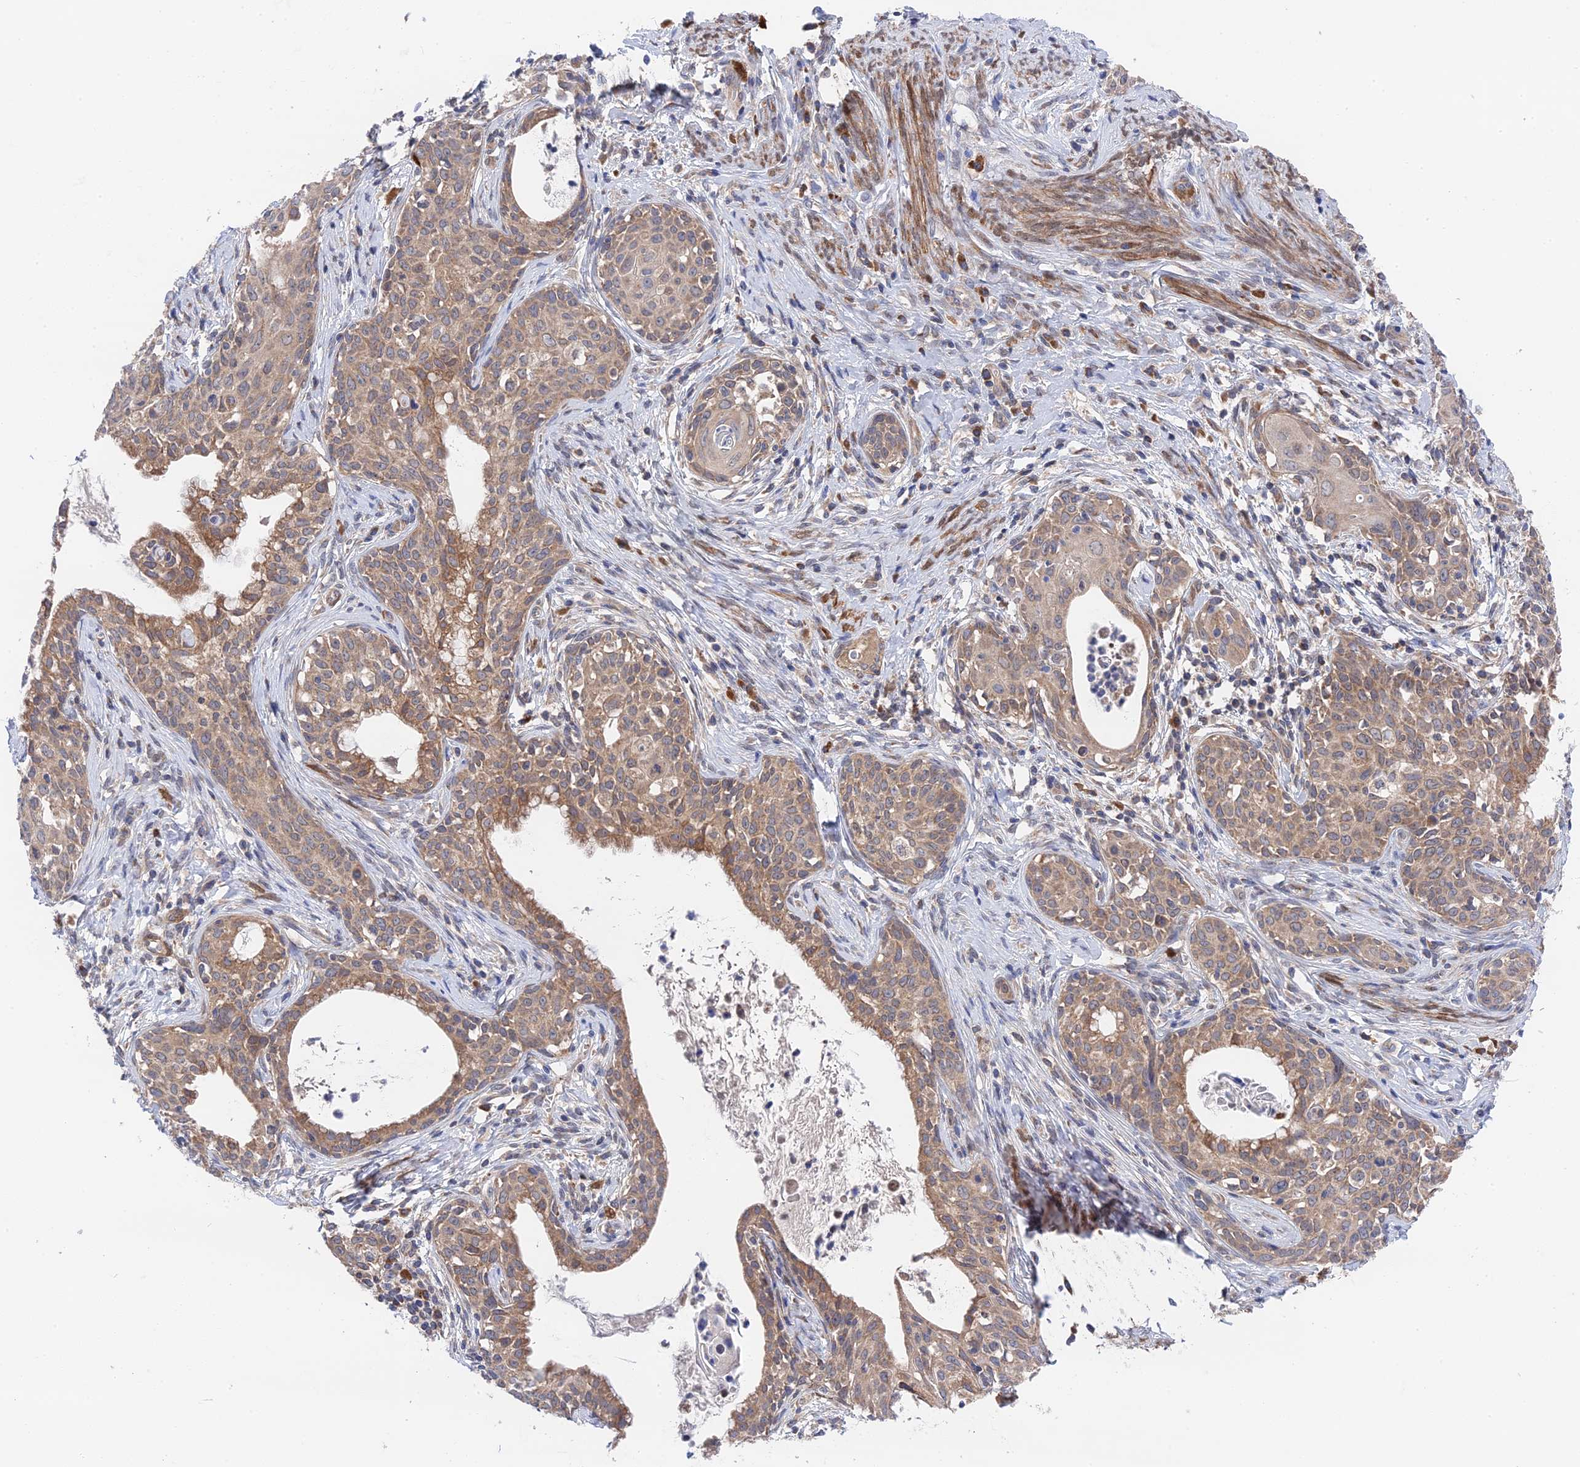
{"staining": {"intensity": "moderate", "quantity": ">75%", "location": "cytoplasmic/membranous"}, "tissue": "cervical cancer", "cell_type": "Tumor cells", "image_type": "cancer", "snomed": [{"axis": "morphology", "description": "Squamous cell carcinoma, NOS"}, {"axis": "topography", "description": "Cervix"}], "caption": "Squamous cell carcinoma (cervical) stained with a brown dye displays moderate cytoplasmic/membranous positive staining in approximately >75% of tumor cells.", "gene": "ZNF320", "patient": {"sex": "female", "age": 52}}